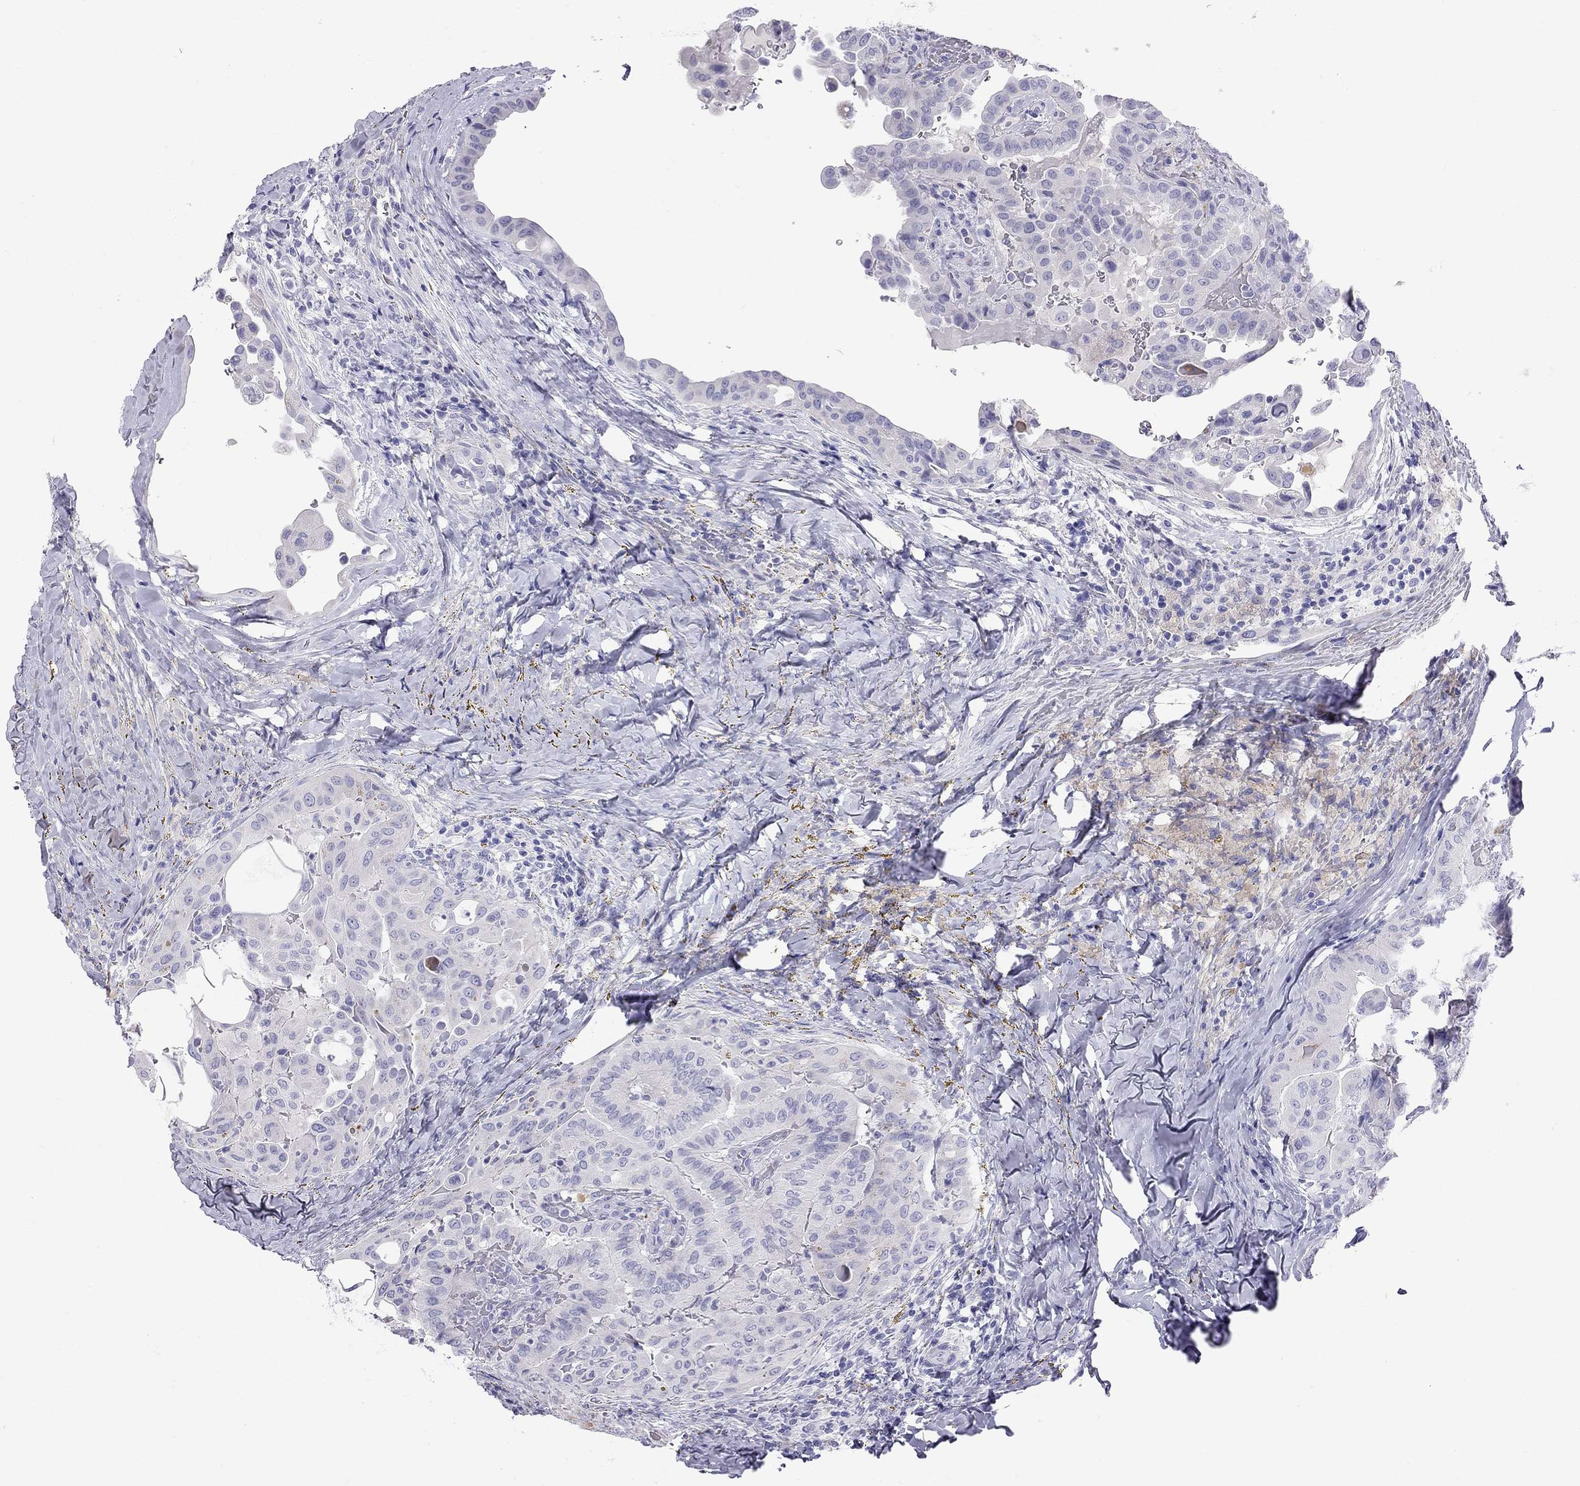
{"staining": {"intensity": "negative", "quantity": "none", "location": "none"}, "tissue": "thyroid cancer", "cell_type": "Tumor cells", "image_type": "cancer", "snomed": [{"axis": "morphology", "description": "Papillary adenocarcinoma, NOS"}, {"axis": "topography", "description": "Thyroid gland"}], "caption": "High power microscopy photomicrograph of an IHC photomicrograph of thyroid cancer (papillary adenocarcinoma), revealing no significant staining in tumor cells. The staining was performed using DAB (3,3'-diaminobenzidine) to visualize the protein expression in brown, while the nuclei were stained in blue with hematoxylin (Magnification: 20x).", "gene": "FSCN3", "patient": {"sex": "female", "age": 68}}